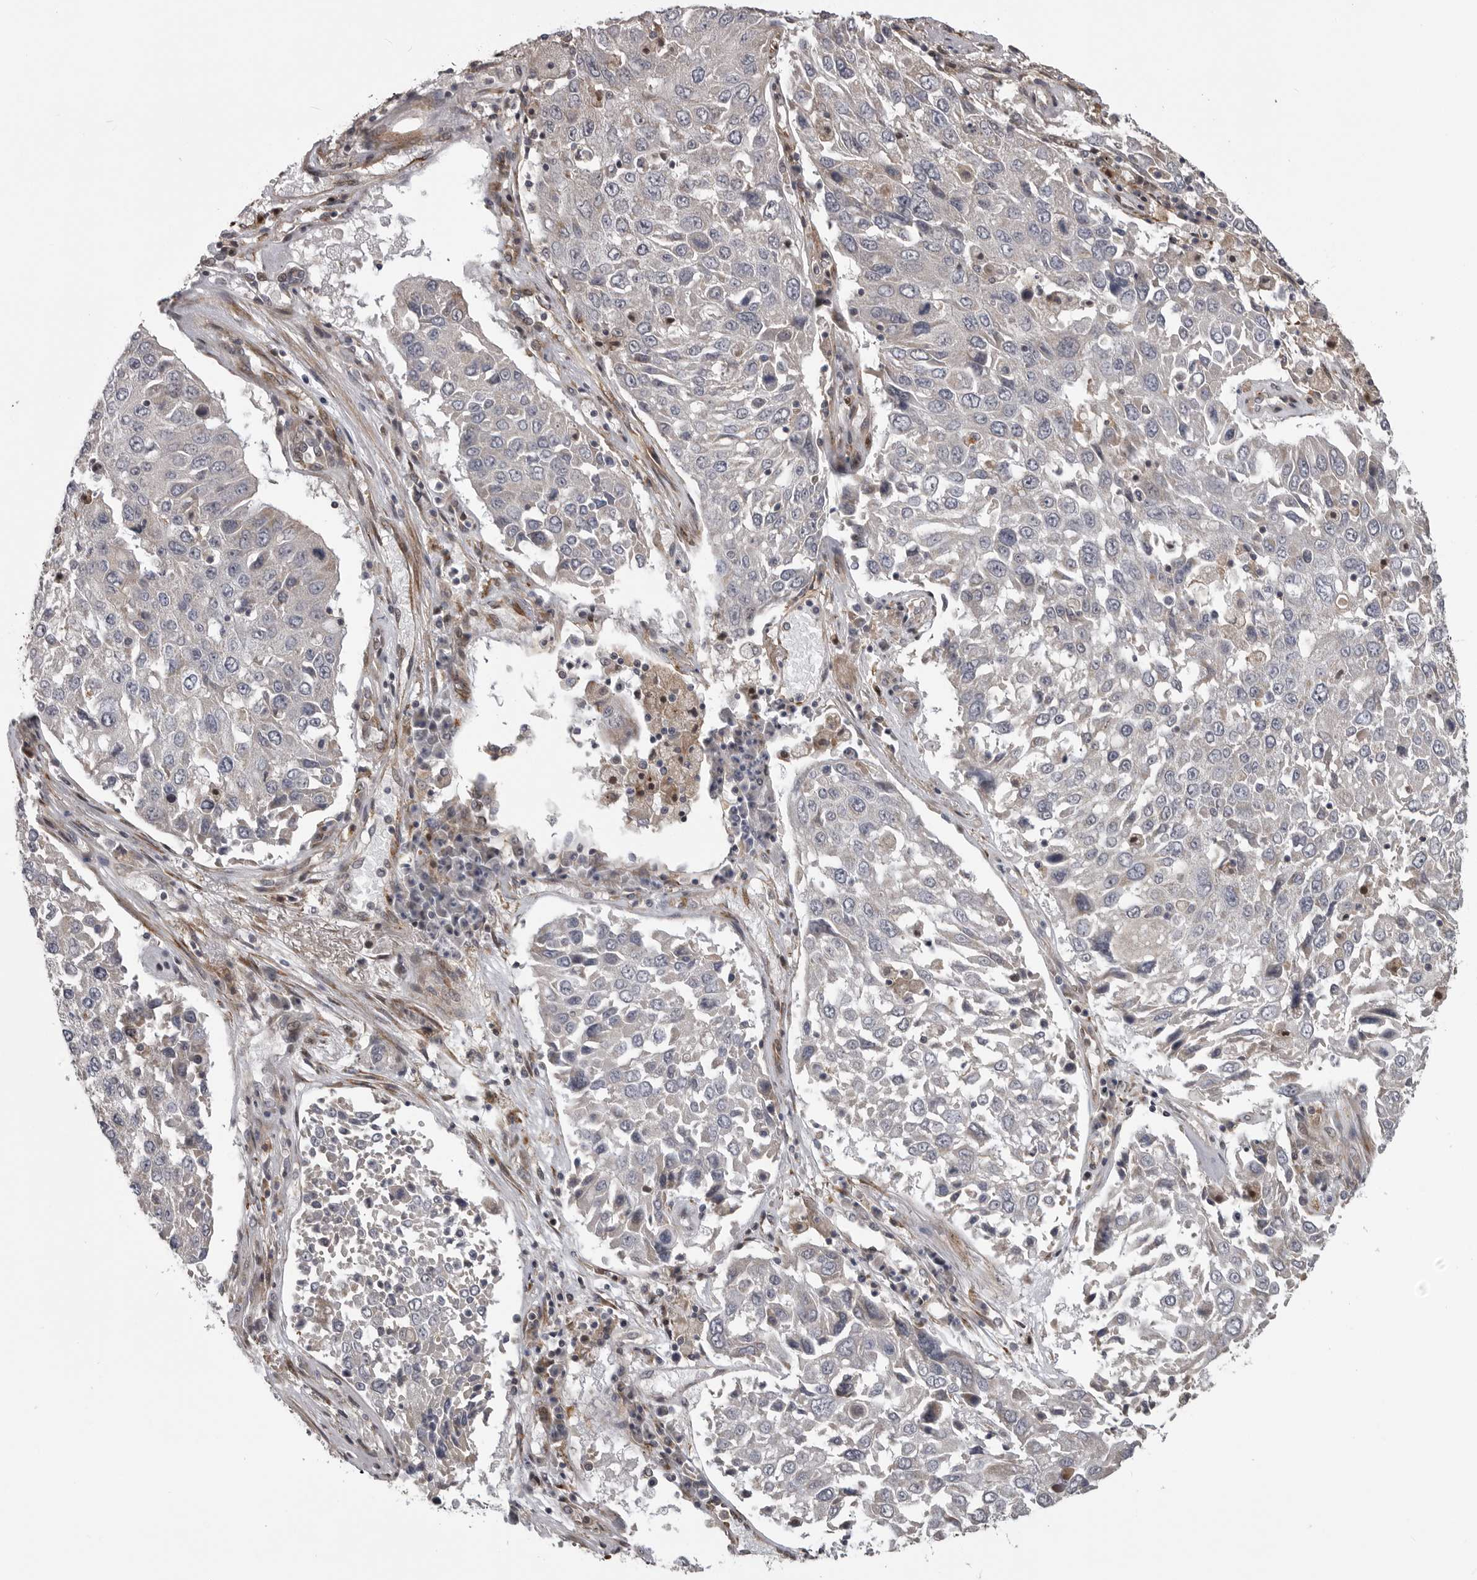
{"staining": {"intensity": "negative", "quantity": "none", "location": "none"}, "tissue": "lung cancer", "cell_type": "Tumor cells", "image_type": "cancer", "snomed": [{"axis": "morphology", "description": "Squamous cell carcinoma, NOS"}, {"axis": "topography", "description": "Lung"}], "caption": "This is an immunohistochemistry (IHC) image of squamous cell carcinoma (lung). There is no staining in tumor cells.", "gene": "ZNRF1", "patient": {"sex": "male", "age": 65}}